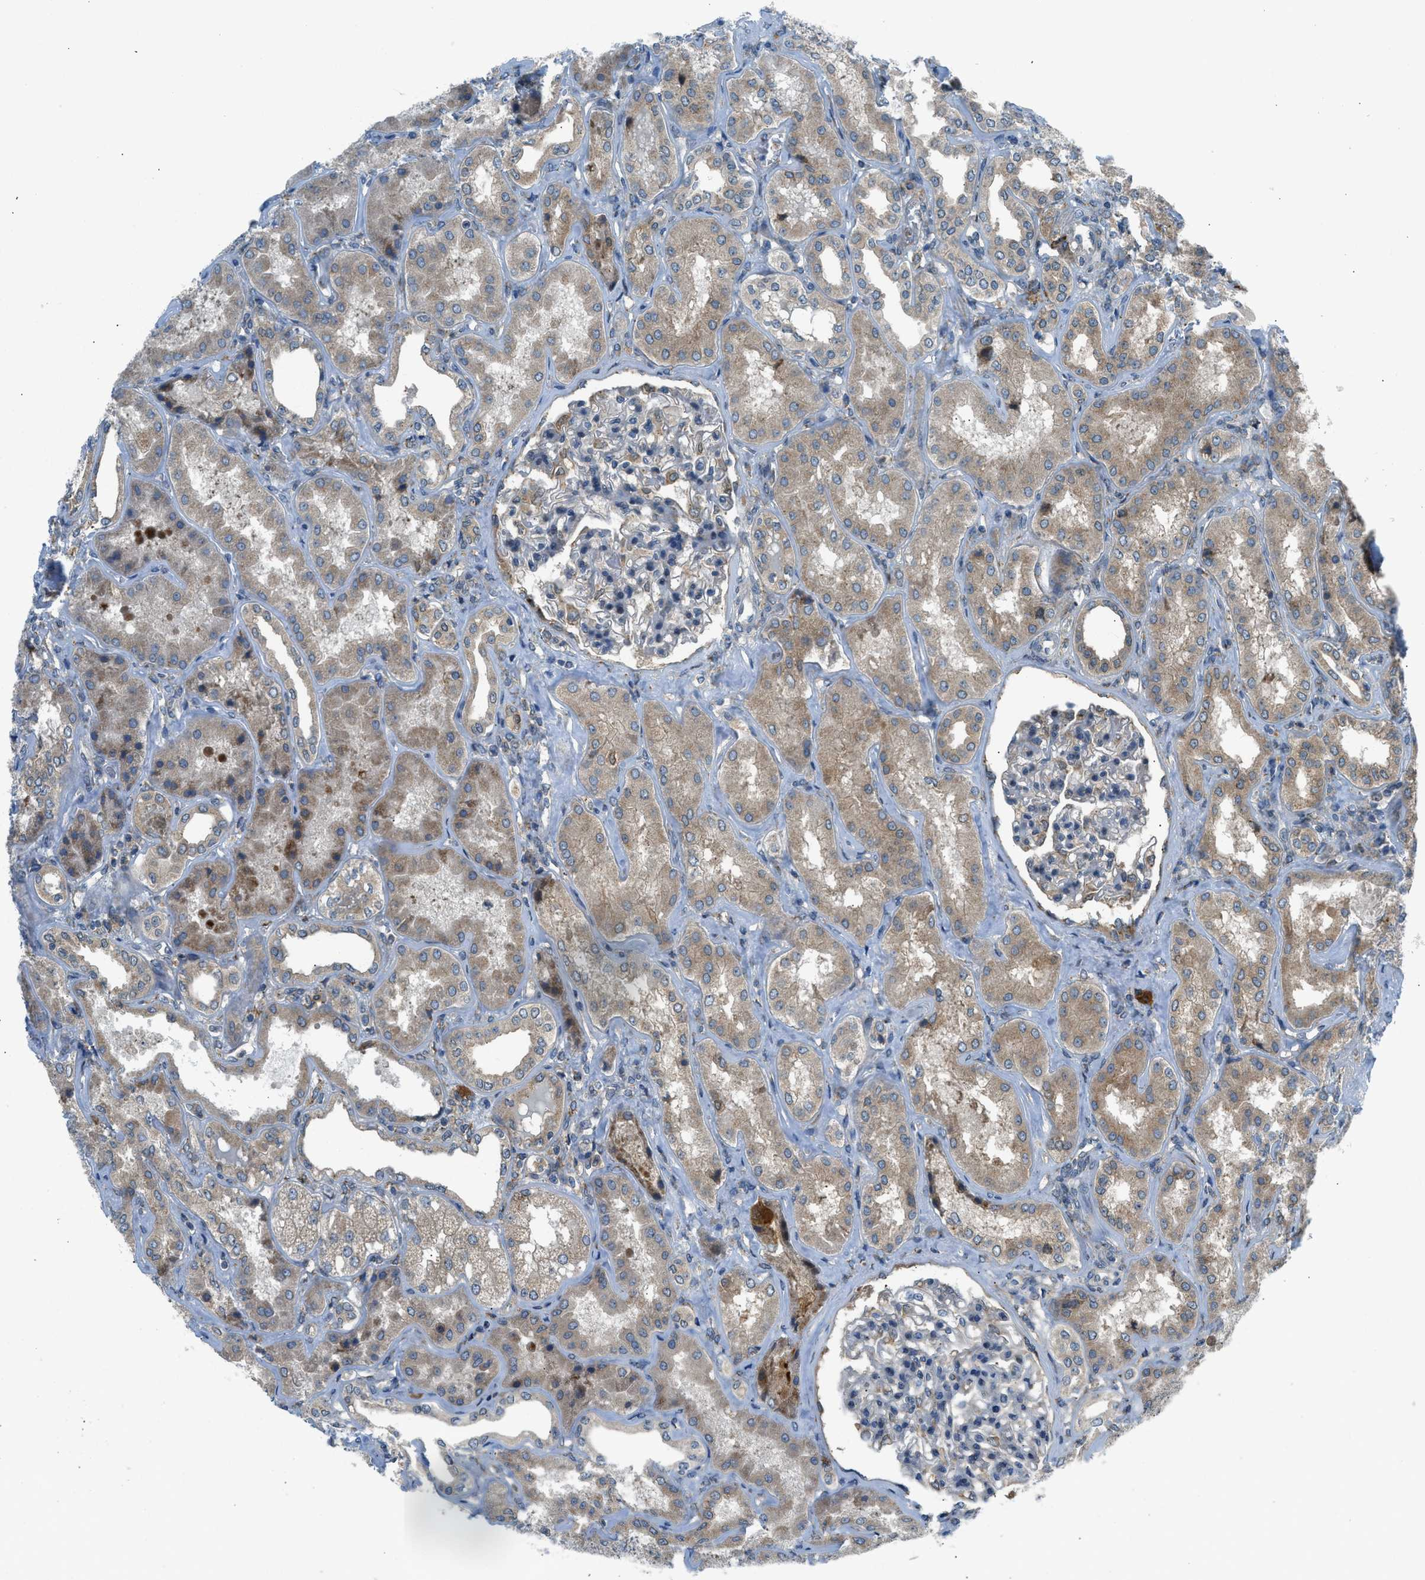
{"staining": {"intensity": "weak", "quantity": "25%-75%", "location": "cytoplasmic/membranous"}, "tissue": "kidney", "cell_type": "Cells in glomeruli", "image_type": "normal", "snomed": [{"axis": "morphology", "description": "Normal tissue, NOS"}, {"axis": "topography", "description": "Kidney"}], "caption": "Immunohistochemistry (IHC) image of unremarkable kidney: human kidney stained using IHC demonstrates low levels of weak protein expression localized specifically in the cytoplasmic/membranous of cells in glomeruli, appearing as a cytoplasmic/membranous brown color.", "gene": "EDARADD", "patient": {"sex": "female", "age": 56}}